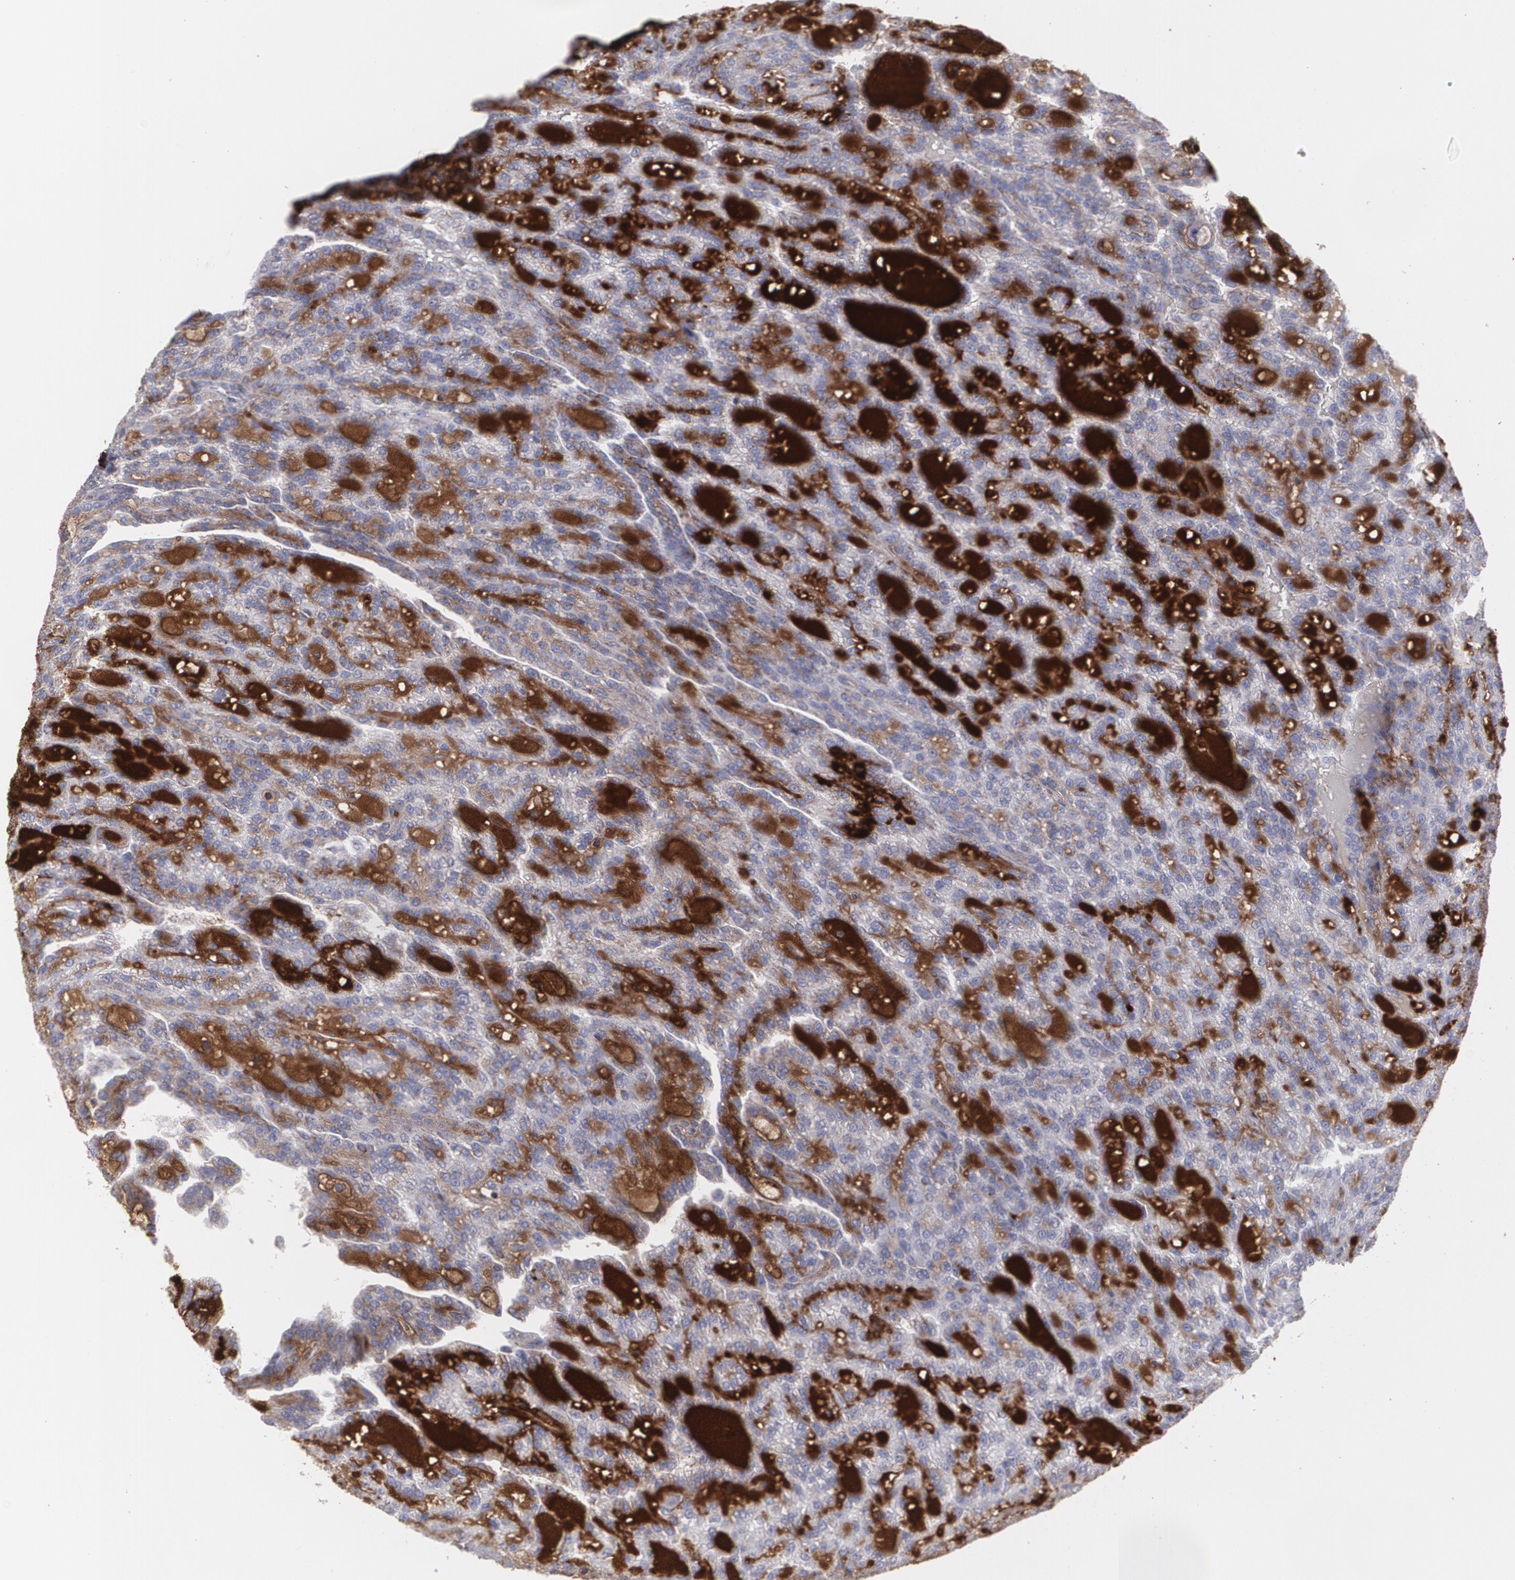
{"staining": {"intensity": "strong", "quantity": ">75%", "location": "cytoplasmic/membranous"}, "tissue": "renal cancer", "cell_type": "Tumor cells", "image_type": "cancer", "snomed": [{"axis": "morphology", "description": "Adenocarcinoma, NOS"}, {"axis": "topography", "description": "Kidney"}], "caption": "Immunohistochemistry histopathology image of adenocarcinoma (renal) stained for a protein (brown), which displays high levels of strong cytoplasmic/membranous staining in approximately >75% of tumor cells.", "gene": "FBLN1", "patient": {"sex": "male", "age": 61}}